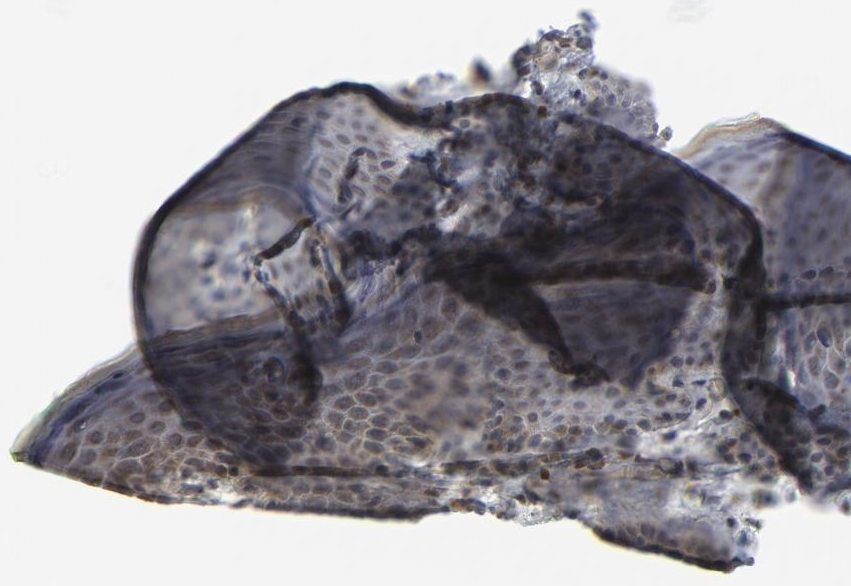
{"staining": {"intensity": "moderate", "quantity": "<25%", "location": "cytoplasmic/membranous"}, "tissue": "skin", "cell_type": "Epidermal cells", "image_type": "normal", "snomed": [{"axis": "morphology", "description": "Normal tissue, NOS"}, {"axis": "topography", "description": "Anal"}], "caption": "Protein staining of normal skin demonstrates moderate cytoplasmic/membranous expression in about <25% of epidermal cells.", "gene": "C14orf119", "patient": {"sex": "male", "age": 74}}